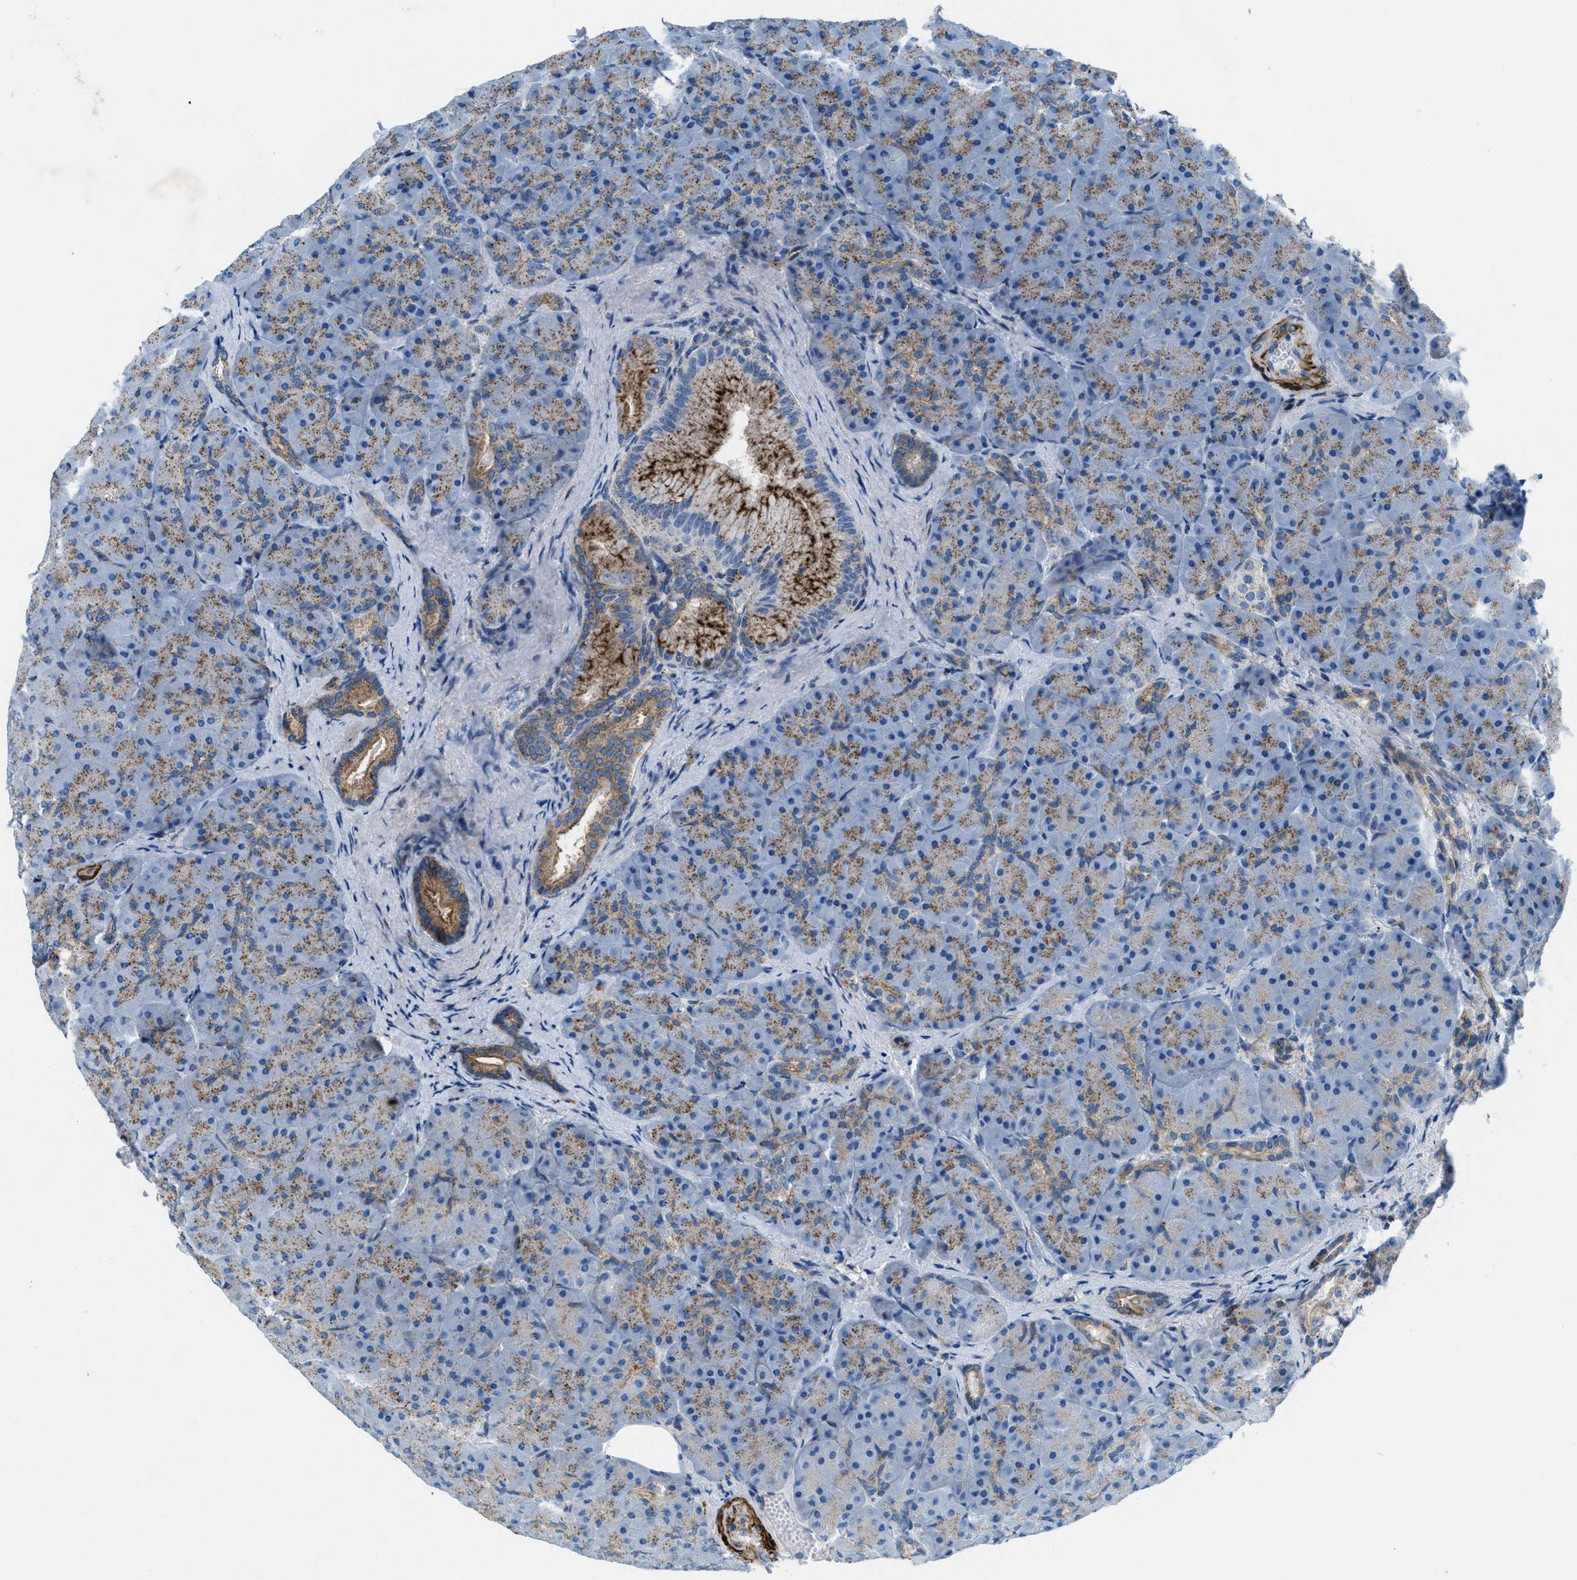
{"staining": {"intensity": "moderate", "quantity": "25%-75%", "location": "cytoplasmic/membranous"}, "tissue": "pancreas", "cell_type": "Exocrine glandular cells", "image_type": "normal", "snomed": [{"axis": "morphology", "description": "Normal tissue, NOS"}, {"axis": "topography", "description": "Pancreas"}], "caption": "Immunohistochemical staining of normal pancreas exhibits moderate cytoplasmic/membranous protein expression in approximately 25%-75% of exocrine glandular cells. Immunohistochemistry stains the protein of interest in brown and the nuclei are stained blue.", "gene": "MFSD13A", "patient": {"sex": "male", "age": 66}}